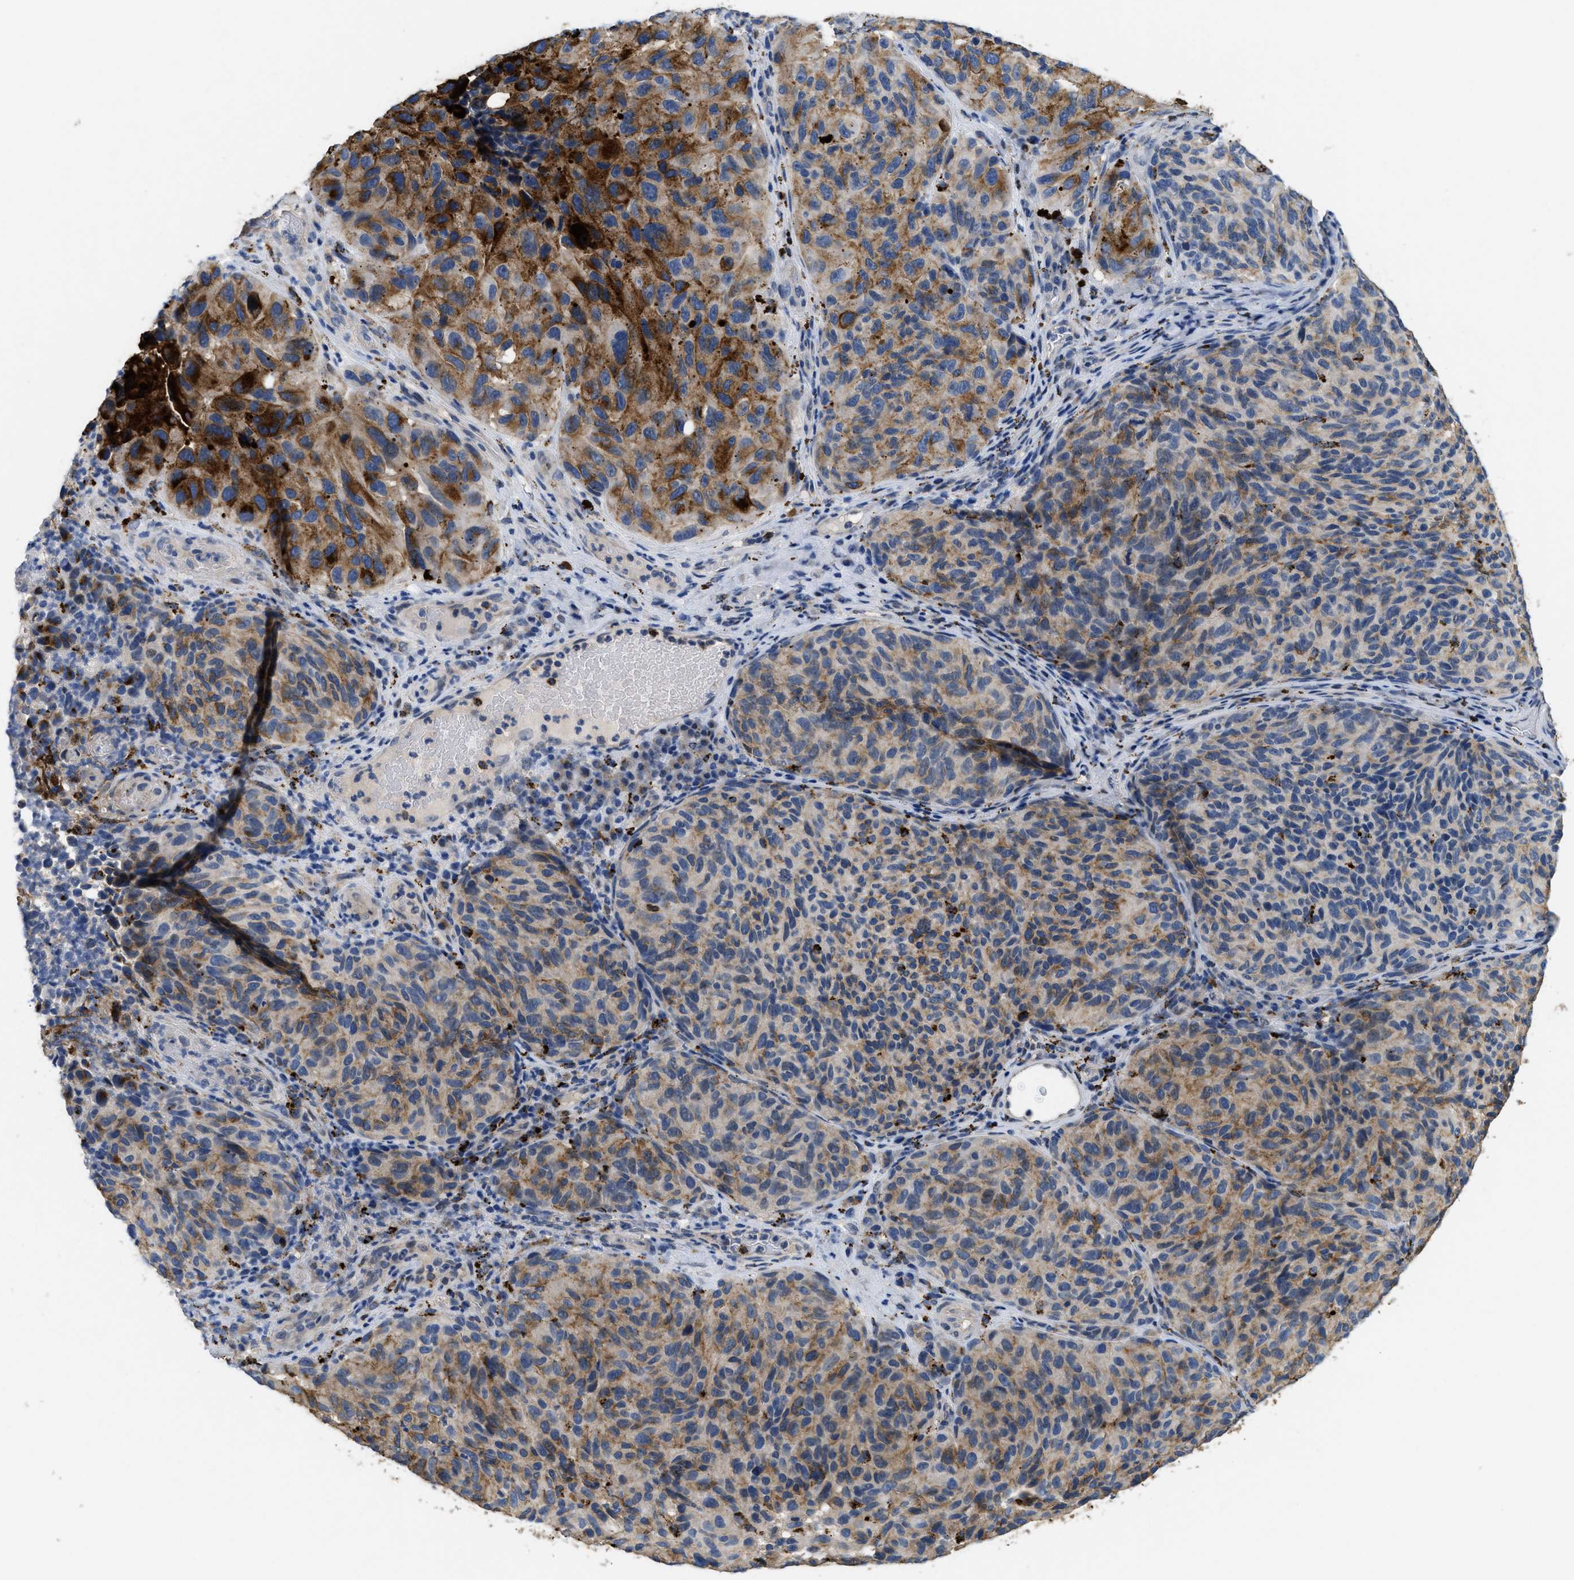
{"staining": {"intensity": "moderate", "quantity": "25%-75%", "location": "cytoplasmic/membranous"}, "tissue": "melanoma", "cell_type": "Tumor cells", "image_type": "cancer", "snomed": [{"axis": "morphology", "description": "Malignant melanoma, NOS"}, {"axis": "topography", "description": "Skin"}], "caption": "An image of melanoma stained for a protein reveals moderate cytoplasmic/membranous brown staining in tumor cells.", "gene": "BMPR2", "patient": {"sex": "female", "age": 73}}